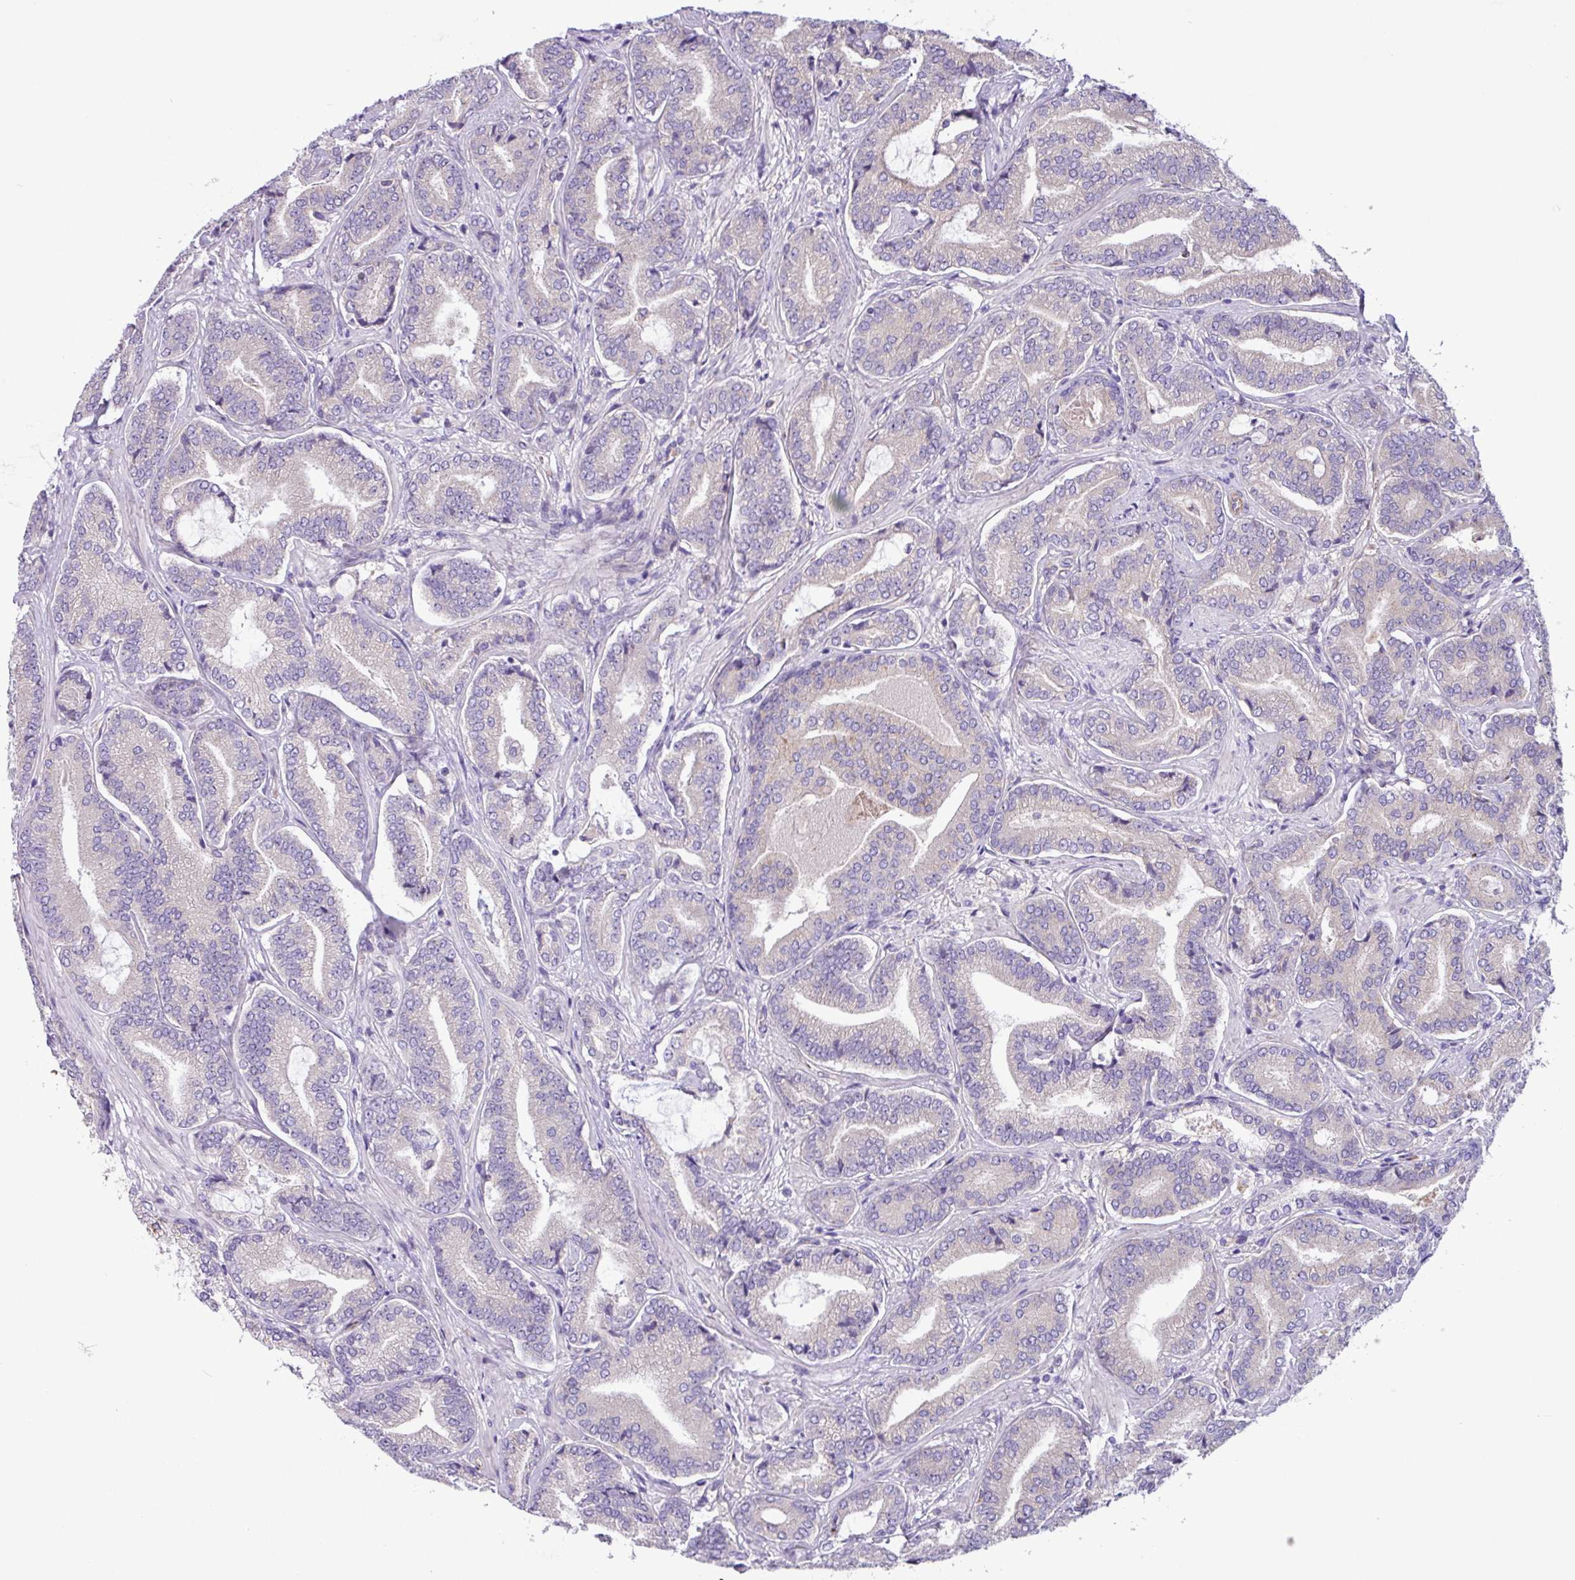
{"staining": {"intensity": "negative", "quantity": "none", "location": "none"}, "tissue": "prostate cancer", "cell_type": "Tumor cells", "image_type": "cancer", "snomed": [{"axis": "morphology", "description": "Adenocarcinoma, Low grade"}, {"axis": "topography", "description": "Prostate and seminal vesicle, NOS"}], "caption": "Prostate low-grade adenocarcinoma was stained to show a protein in brown. There is no significant staining in tumor cells. The staining was performed using DAB (3,3'-diaminobenzidine) to visualize the protein expression in brown, while the nuclei were stained in blue with hematoxylin (Magnification: 20x).", "gene": "MRM2", "patient": {"sex": "male", "age": 61}}